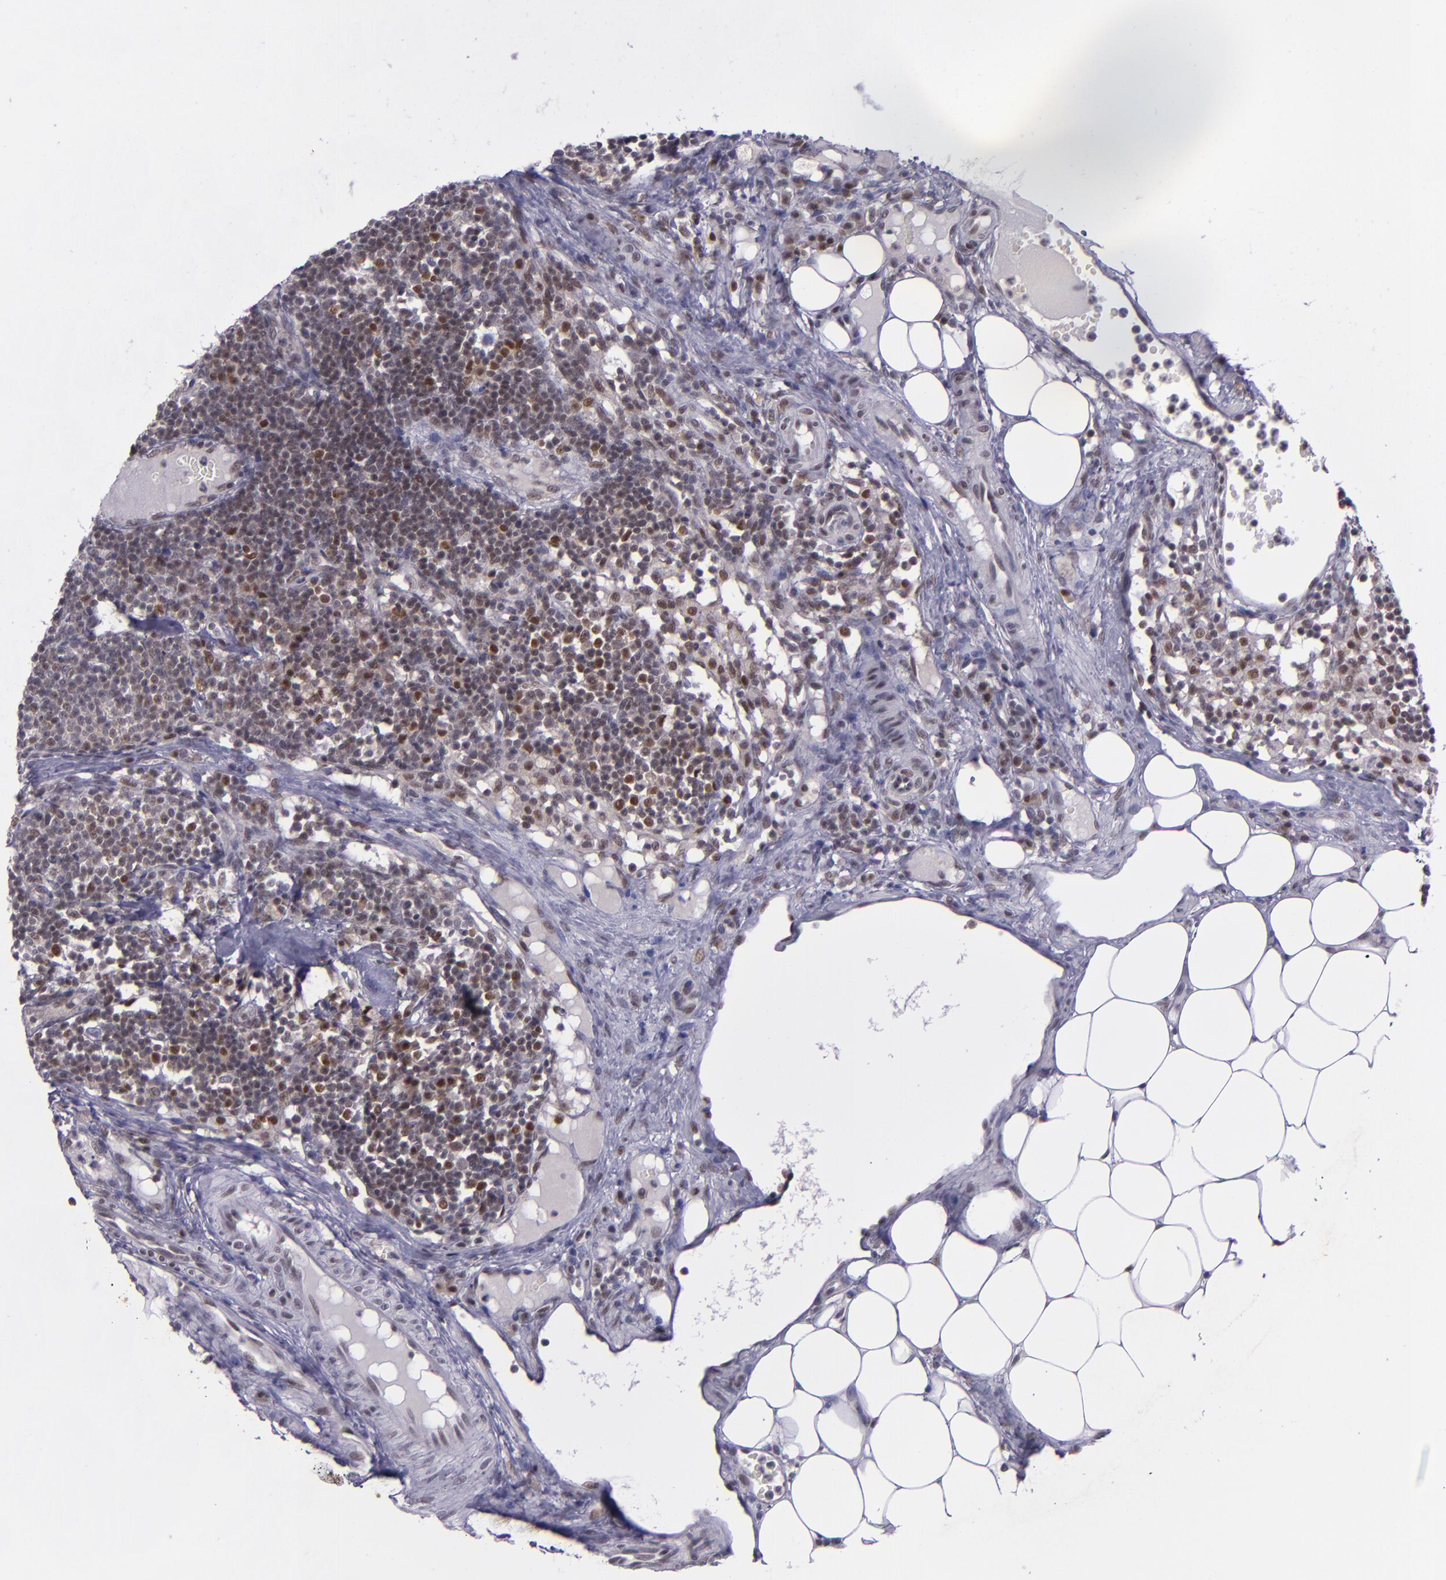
{"staining": {"intensity": "weak", "quantity": "25%-75%", "location": "nuclear"}, "tissue": "lymph node", "cell_type": "Germinal center cells", "image_type": "normal", "snomed": [{"axis": "morphology", "description": "Normal tissue, NOS"}, {"axis": "topography", "description": "Lymph node"}], "caption": "High-magnification brightfield microscopy of benign lymph node stained with DAB (3,3'-diaminobenzidine) (brown) and counterstained with hematoxylin (blue). germinal center cells exhibit weak nuclear expression is present in about25%-75% of cells.", "gene": "BAG1", "patient": {"sex": "female", "age": 42}}